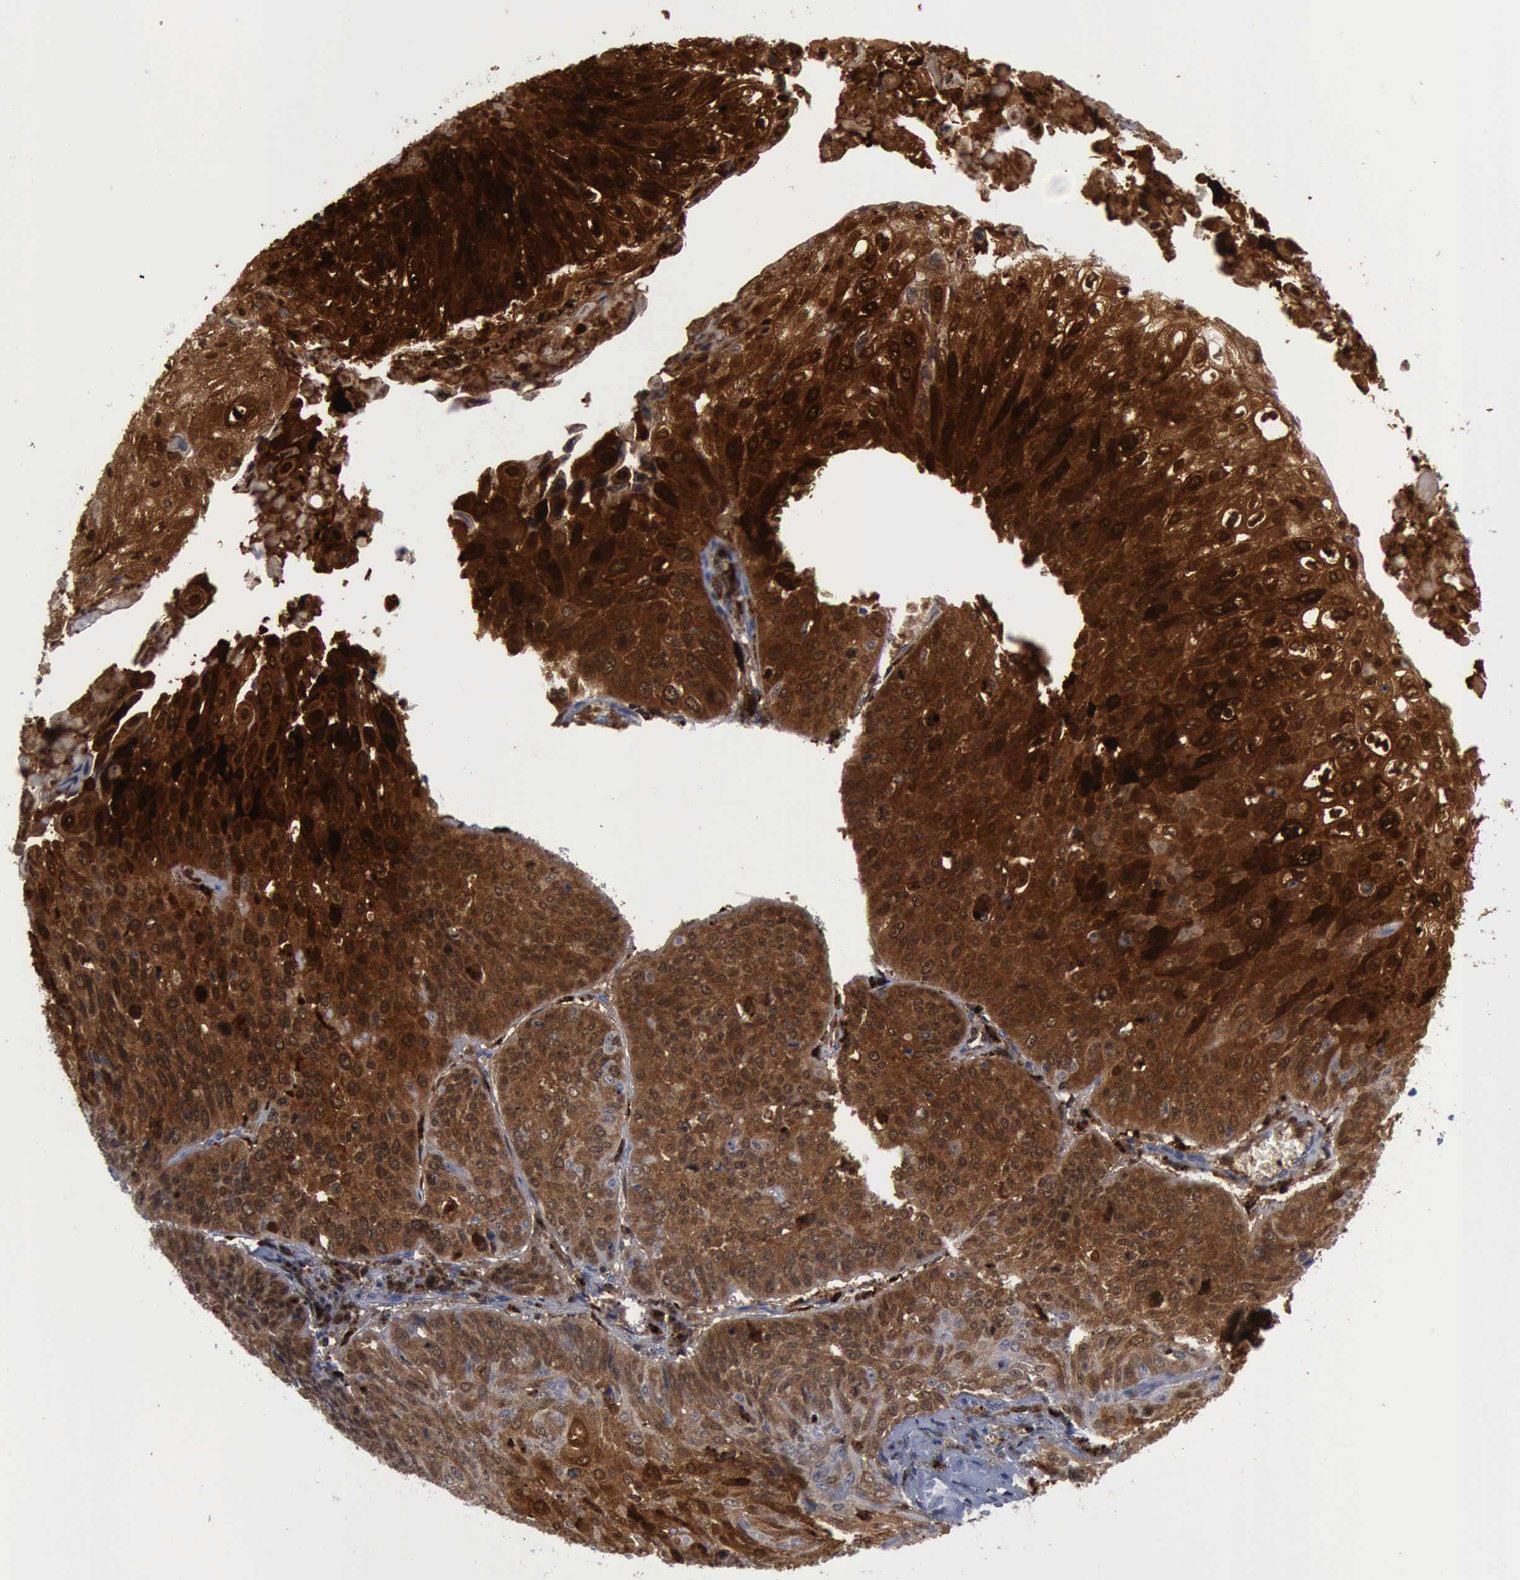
{"staining": {"intensity": "strong", "quantity": ">75%", "location": "cytoplasmic/membranous"}, "tissue": "lung cancer", "cell_type": "Tumor cells", "image_type": "cancer", "snomed": [{"axis": "morphology", "description": "Adenocarcinoma, NOS"}, {"axis": "topography", "description": "Lung"}], "caption": "The photomicrograph reveals immunohistochemical staining of adenocarcinoma (lung). There is strong cytoplasmic/membranous positivity is appreciated in approximately >75% of tumor cells.", "gene": "CSTA", "patient": {"sex": "male", "age": 60}}